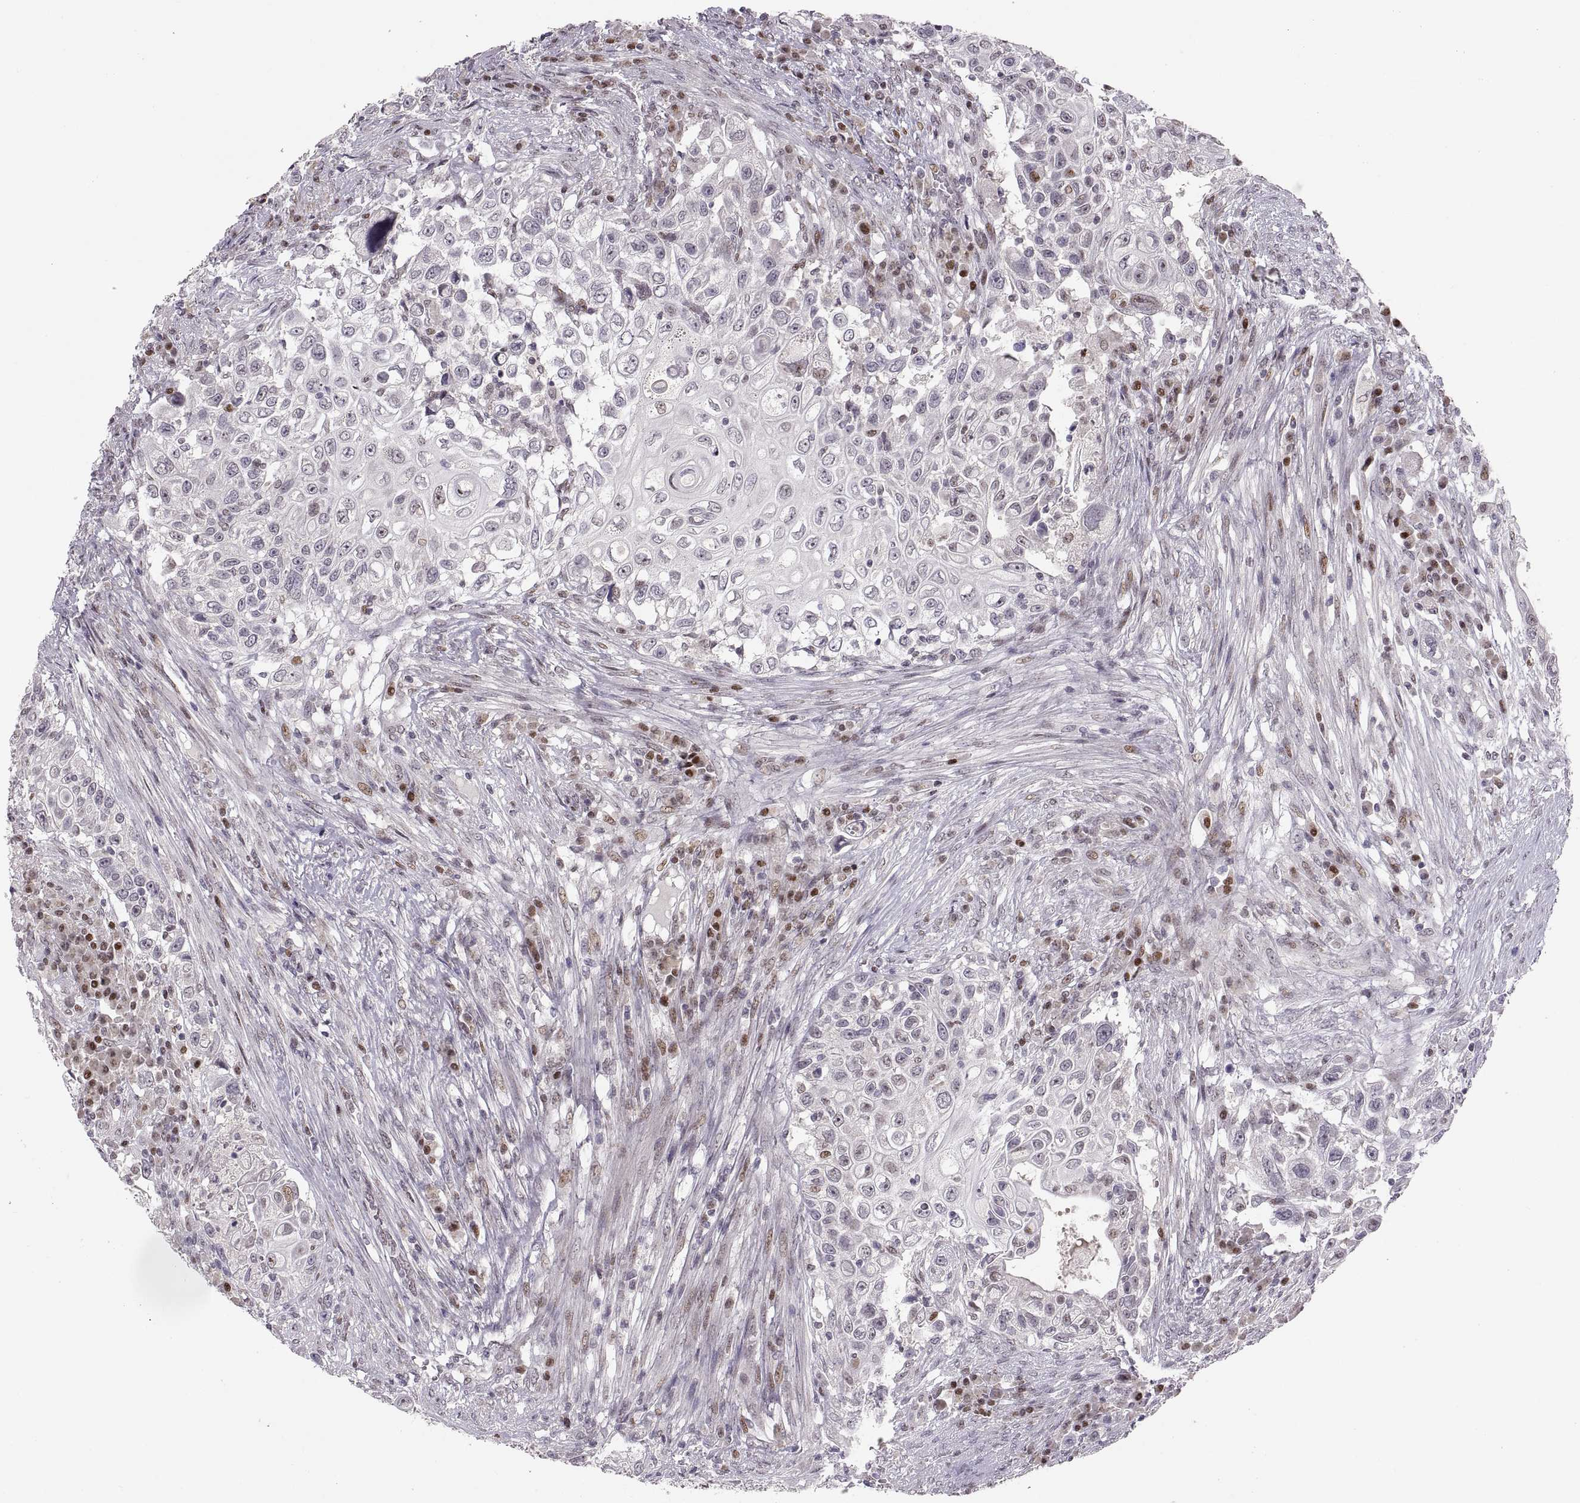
{"staining": {"intensity": "negative", "quantity": "none", "location": "none"}, "tissue": "urothelial cancer", "cell_type": "Tumor cells", "image_type": "cancer", "snomed": [{"axis": "morphology", "description": "Urothelial carcinoma, High grade"}, {"axis": "topography", "description": "Urinary bladder"}], "caption": "A high-resolution micrograph shows immunohistochemistry staining of urothelial cancer, which exhibits no significant staining in tumor cells.", "gene": "SNAI1", "patient": {"sex": "female", "age": 56}}